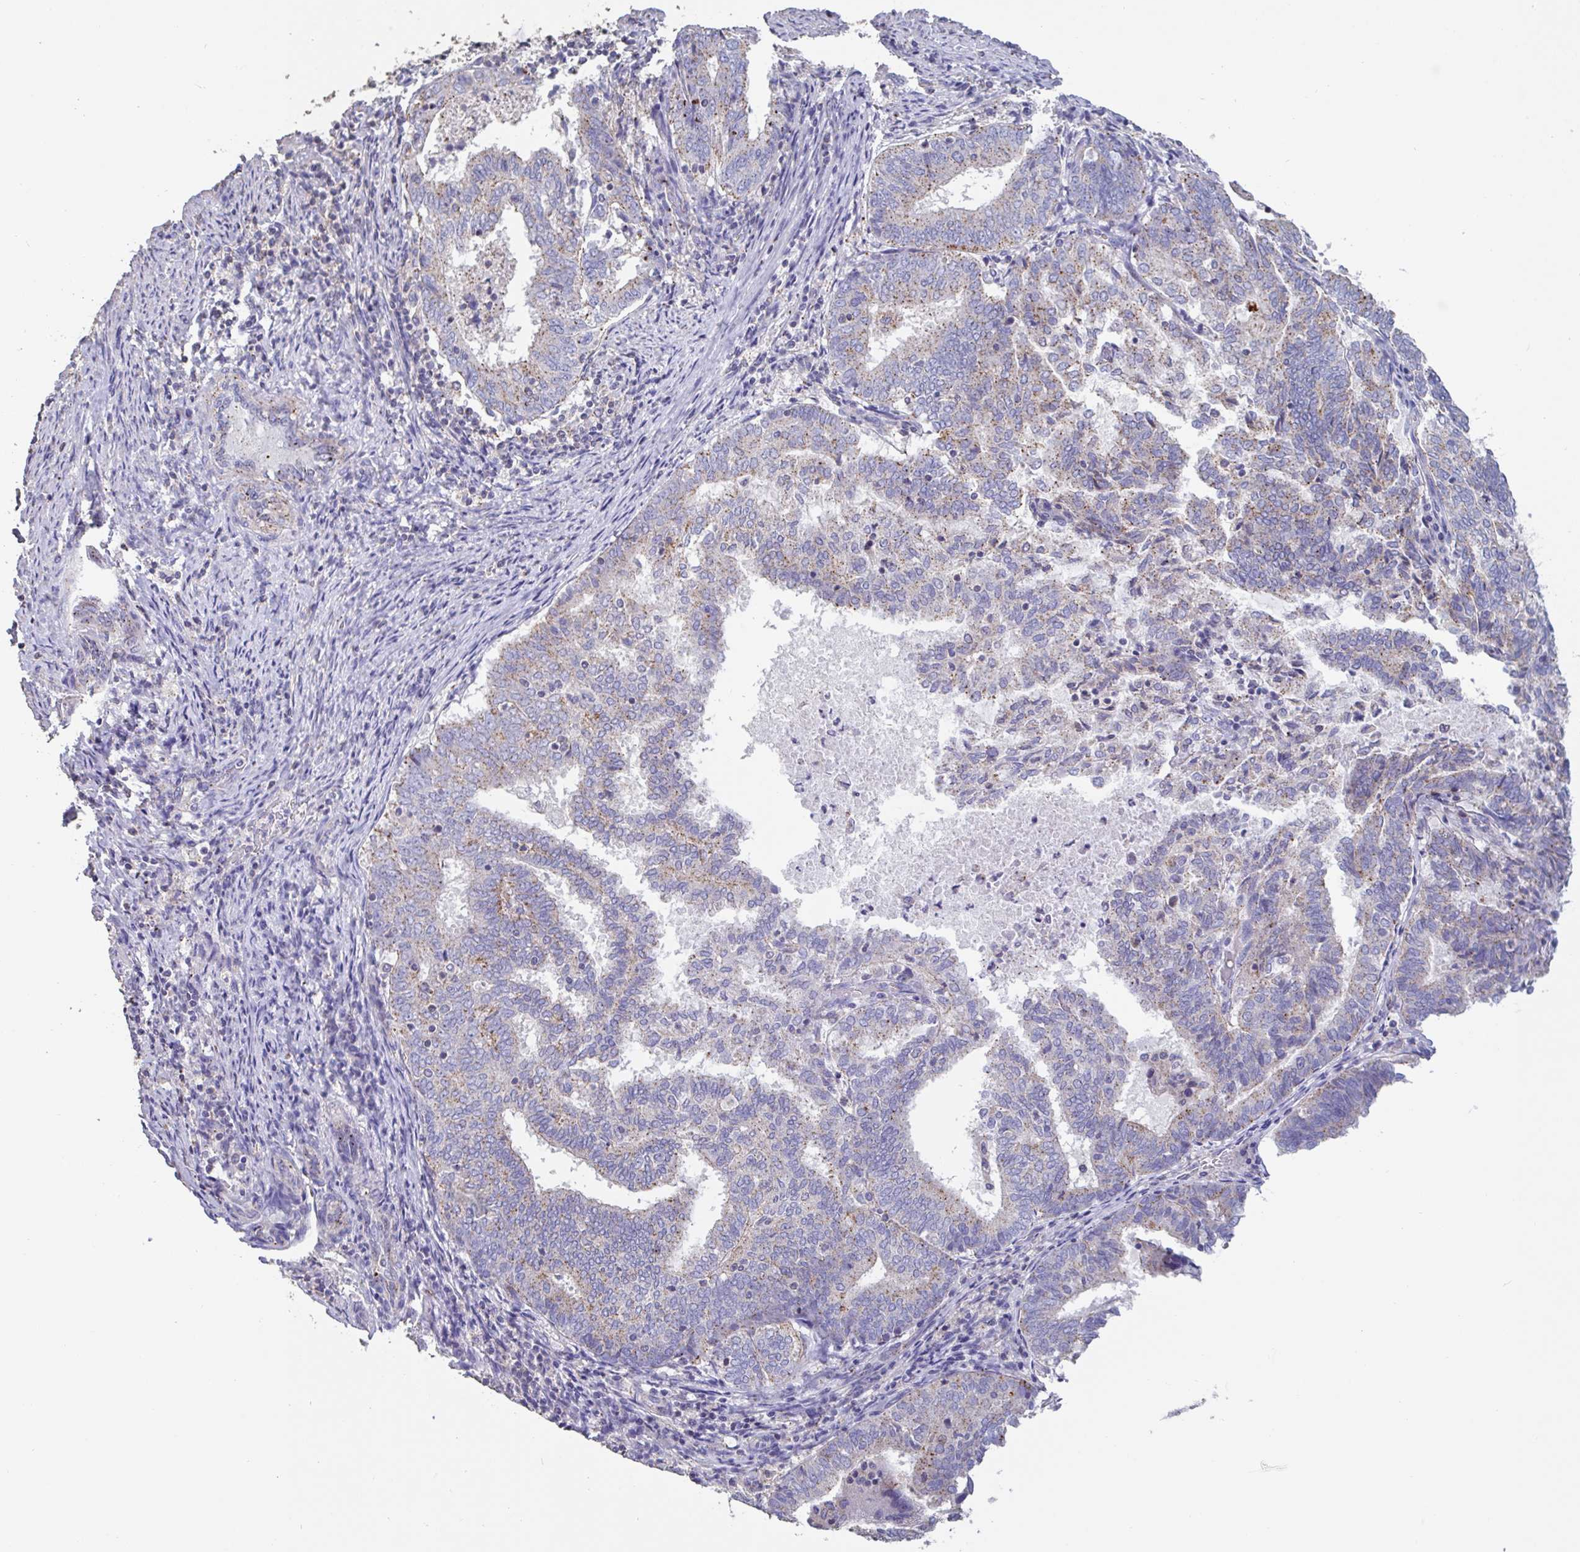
{"staining": {"intensity": "weak", "quantity": "25%-75%", "location": "cytoplasmic/membranous"}, "tissue": "endometrial cancer", "cell_type": "Tumor cells", "image_type": "cancer", "snomed": [{"axis": "morphology", "description": "Adenocarcinoma, NOS"}, {"axis": "topography", "description": "Endometrium"}], "caption": "A high-resolution histopathology image shows IHC staining of endometrial cancer (adenocarcinoma), which shows weak cytoplasmic/membranous positivity in approximately 25%-75% of tumor cells.", "gene": "CHMP5", "patient": {"sex": "female", "age": 80}}